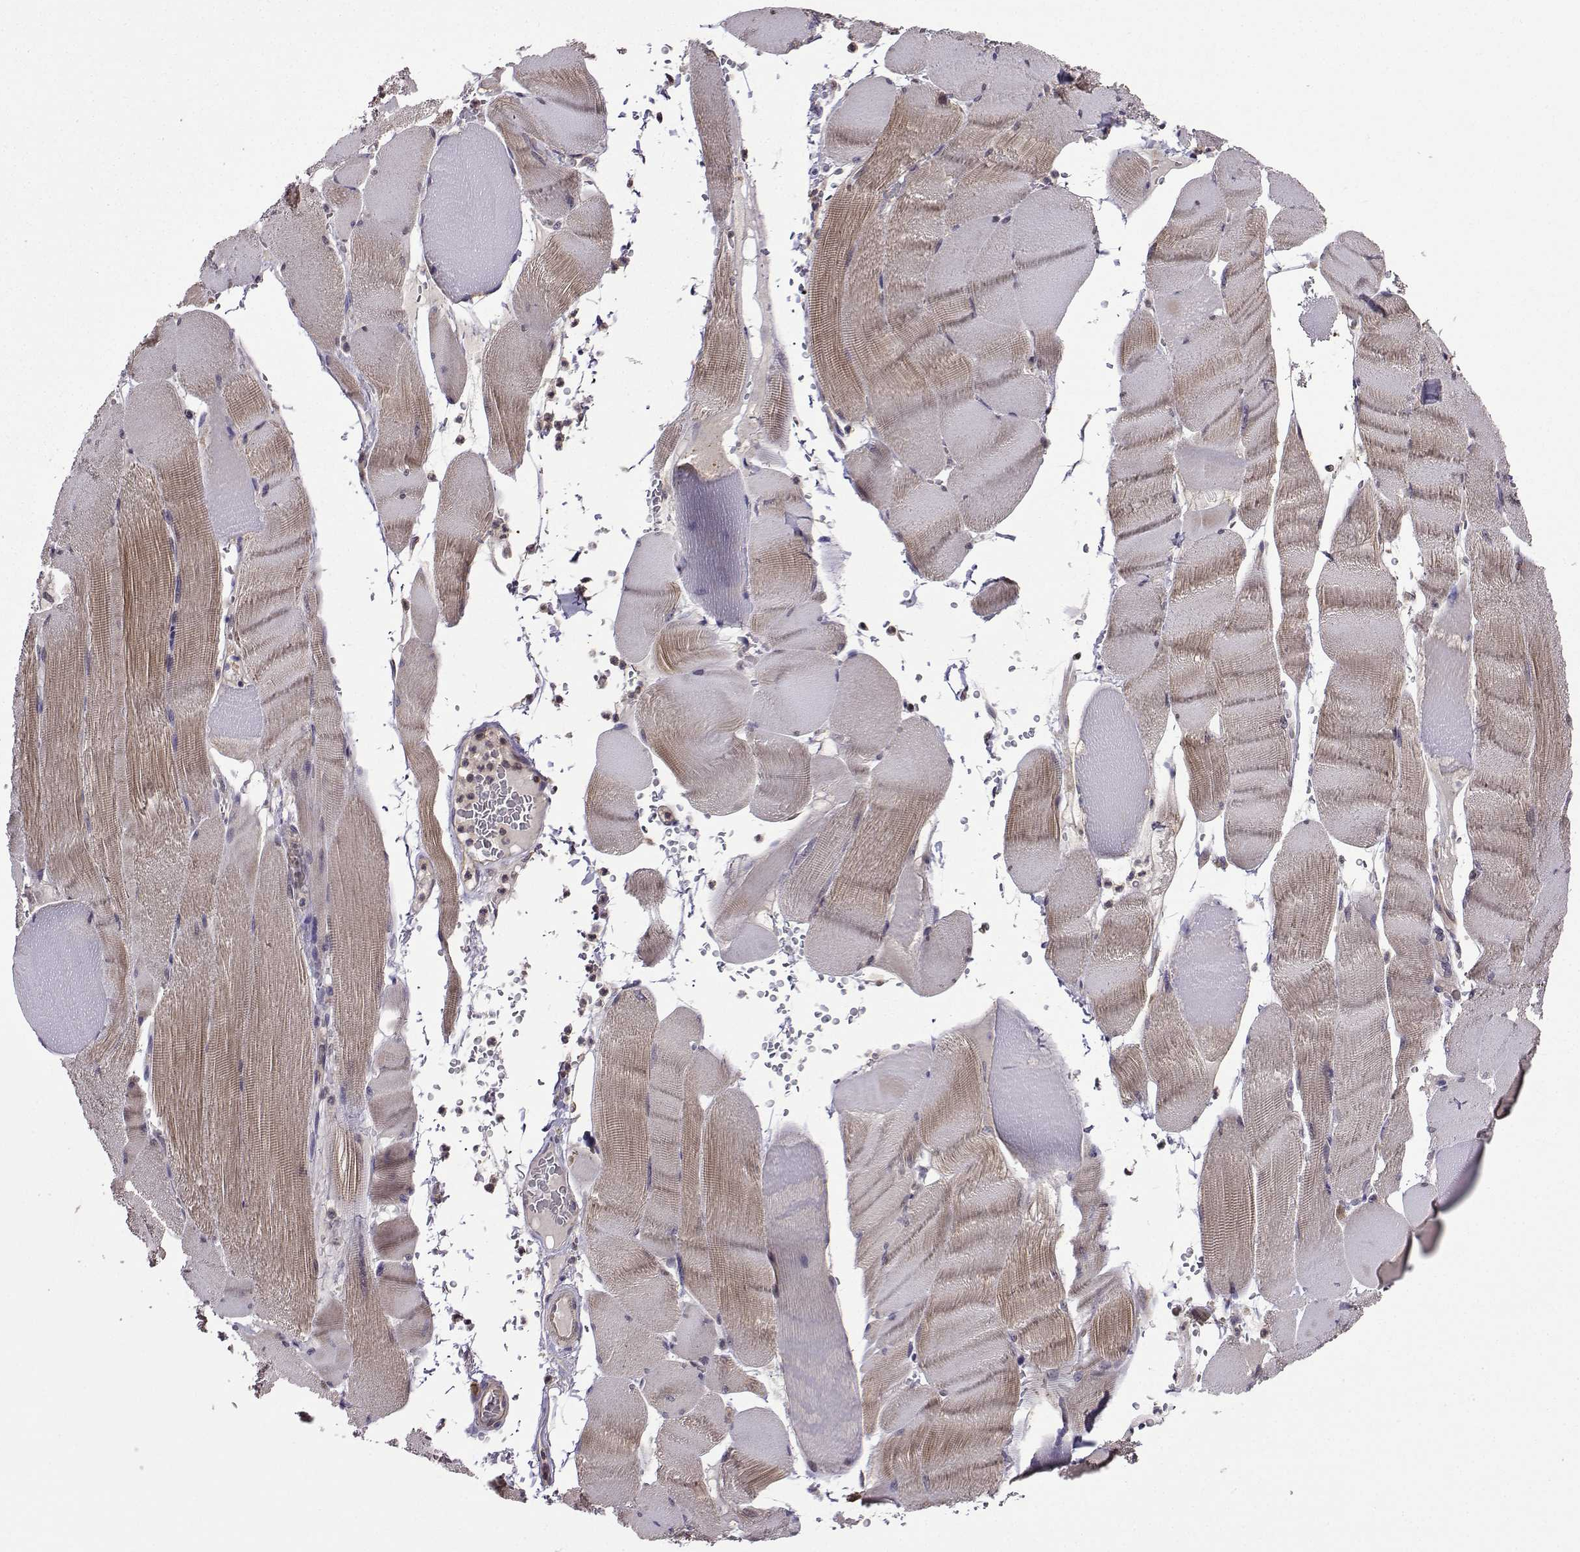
{"staining": {"intensity": "weak", "quantity": "25%-75%", "location": "cytoplasmic/membranous"}, "tissue": "skeletal muscle", "cell_type": "Myocytes", "image_type": "normal", "snomed": [{"axis": "morphology", "description": "Normal tissue, NOS"}, {"axis": "topography", "description": "Skeletal muscle"}], "caption": "Immunohistochemical staining of unremarkable skeletal muscle exhibits weak cytoplasmic/membranous protein staining in about 25%-75% of myocytes. The protein of interest is stained brown, and the nuclei are stained in blue (DAB IHC with brightfield microscopy, high magnification).", "gene": "ITGB8", "patient": {"sex": "male", "age": 56}}